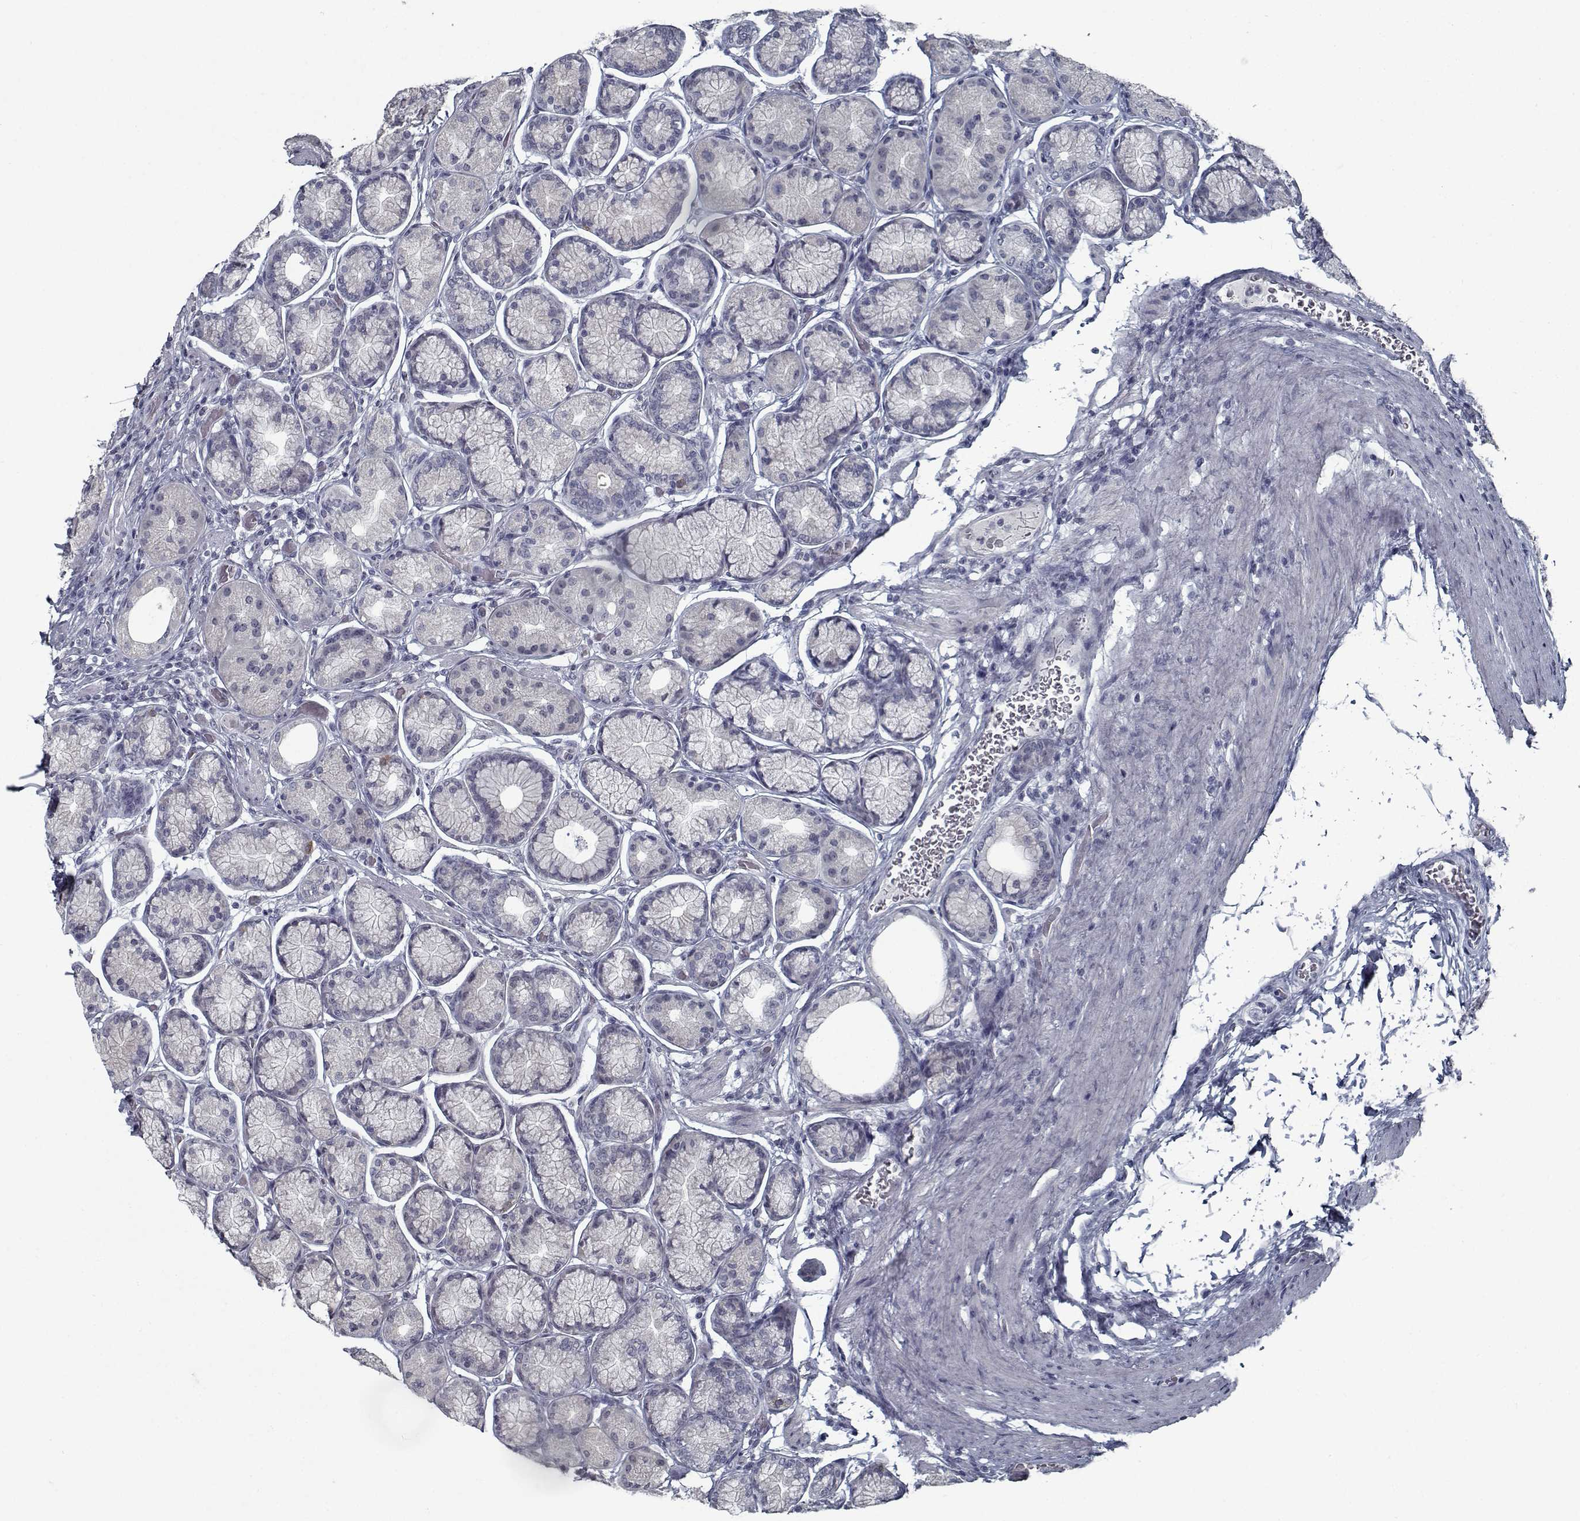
{"staining": {"intensity": "negative", "quantity": "none", "location": "none"}, "tissue": "stomach", "cell_type": "Glandular cells", "image_type": "normal", "snomed": [{"axis": "morphology", "description": "Normal tissue, NOS"}, {"axis": "morphology", "description": "Adenocarcinoma, NOS"}, {"axis": "morphology", "description": "Adenocarcinoma, High grade"}, {"axis": "topography", "description": "Stomach, upper"}, {"axis": "topography", "description": "Stomach"}], "caption": "A high-resolution histopathology image shows immunohistochemistry (IHC) staining of unremarkable stomach, which exhibits no significant staining in glandular cells.", "gene": "GAD2", "patient": {"sex": "female", "age": 65}}